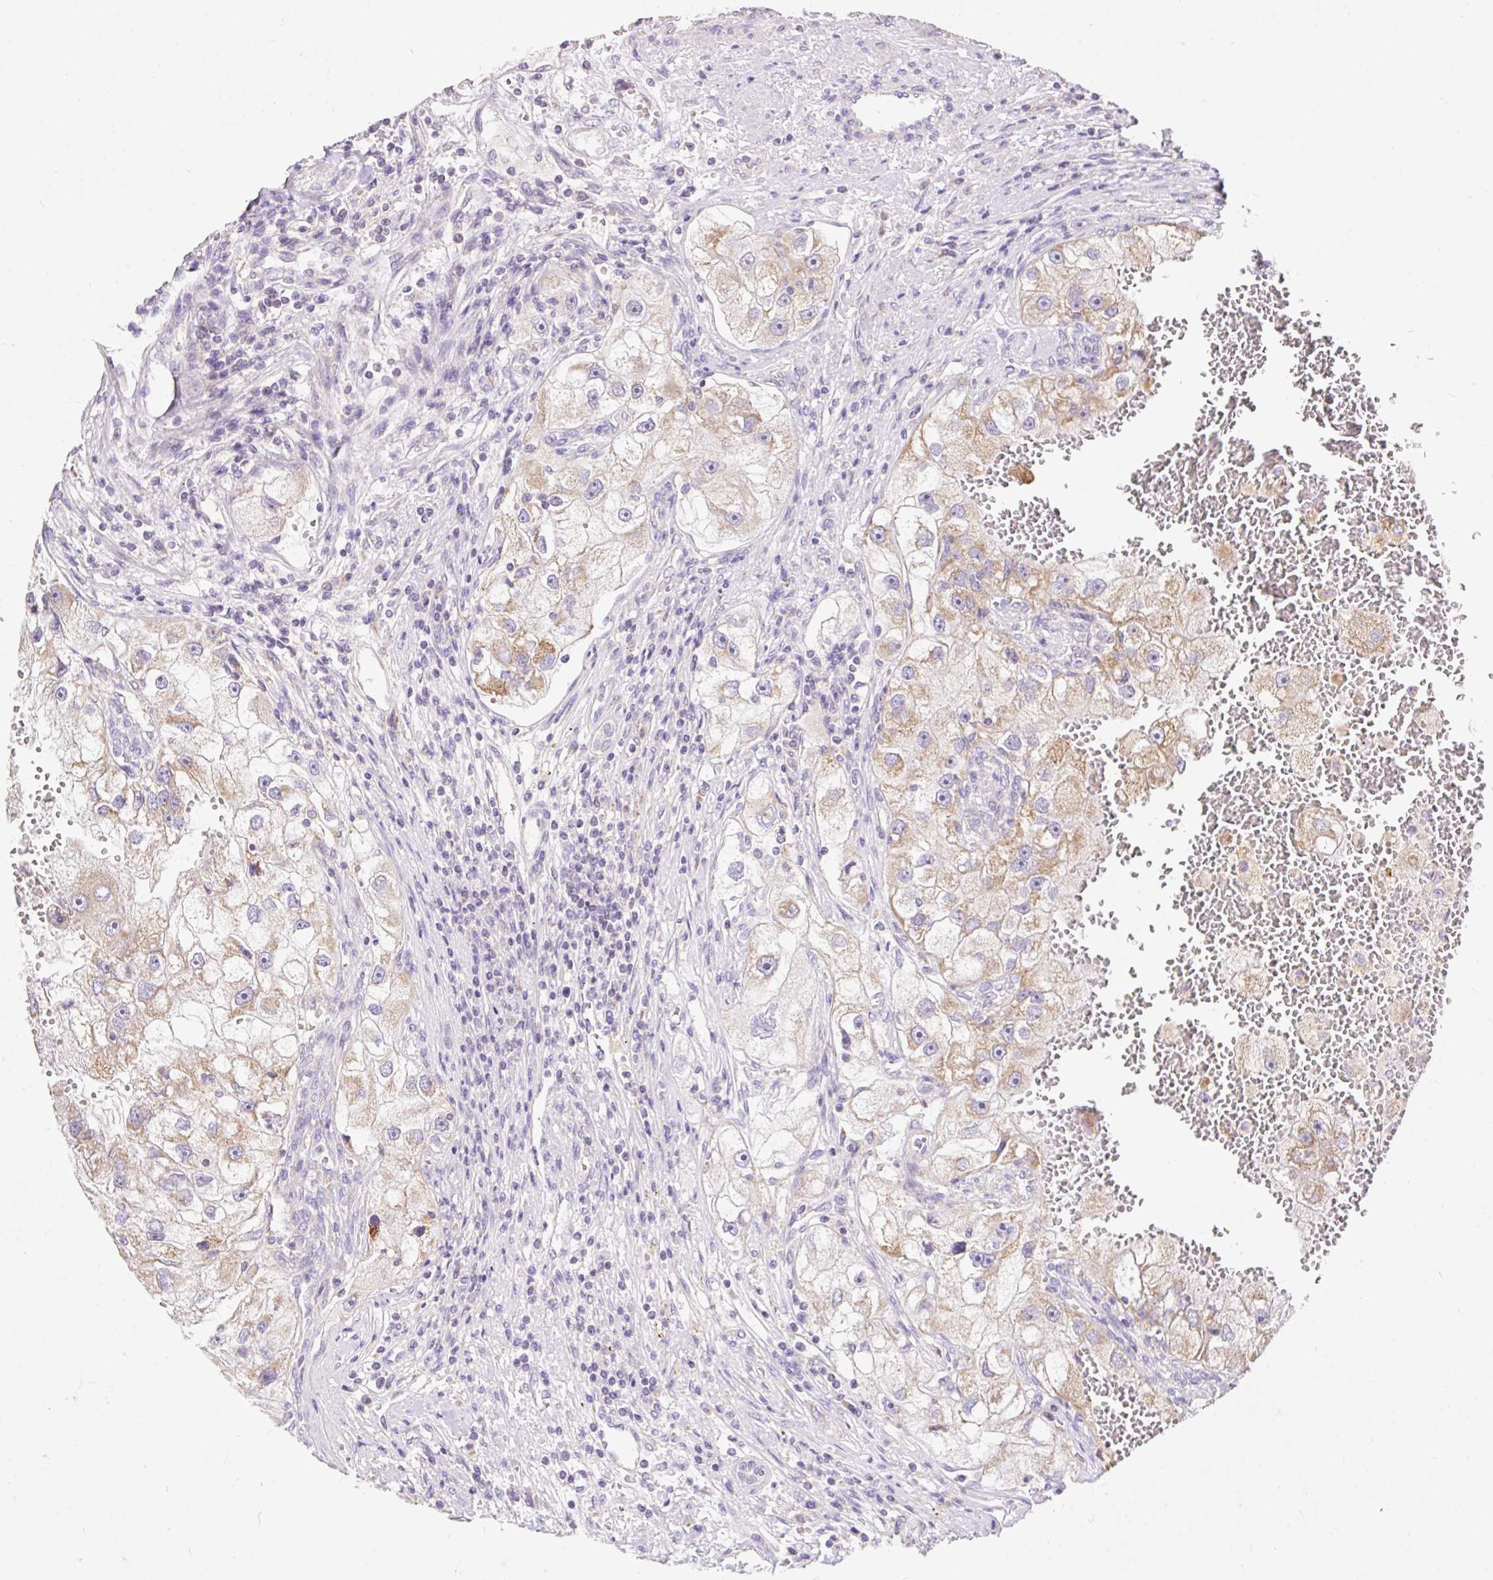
{"staining": {"intensity": "weak", "quantity": ">75%", "location": "cytoplasmic/membranous"}, "tissue": "renal cancer", "cell_type": "Tumor cells", "image_type": "cancer", "snomed": [{"axis": "morphology", "description": "Adenocarcinoma, NOS"}, {"axis": "topography", "description": "Kidney"}], "caption": "Immunohistochemical staining of adenocarcinoma (renal) reveals weak cytoplasmic/membranous protein expression in approximately >75% of tumor cells.", "gene": "PMAIP1", "patient": {"sex": "male", "age": 63}}